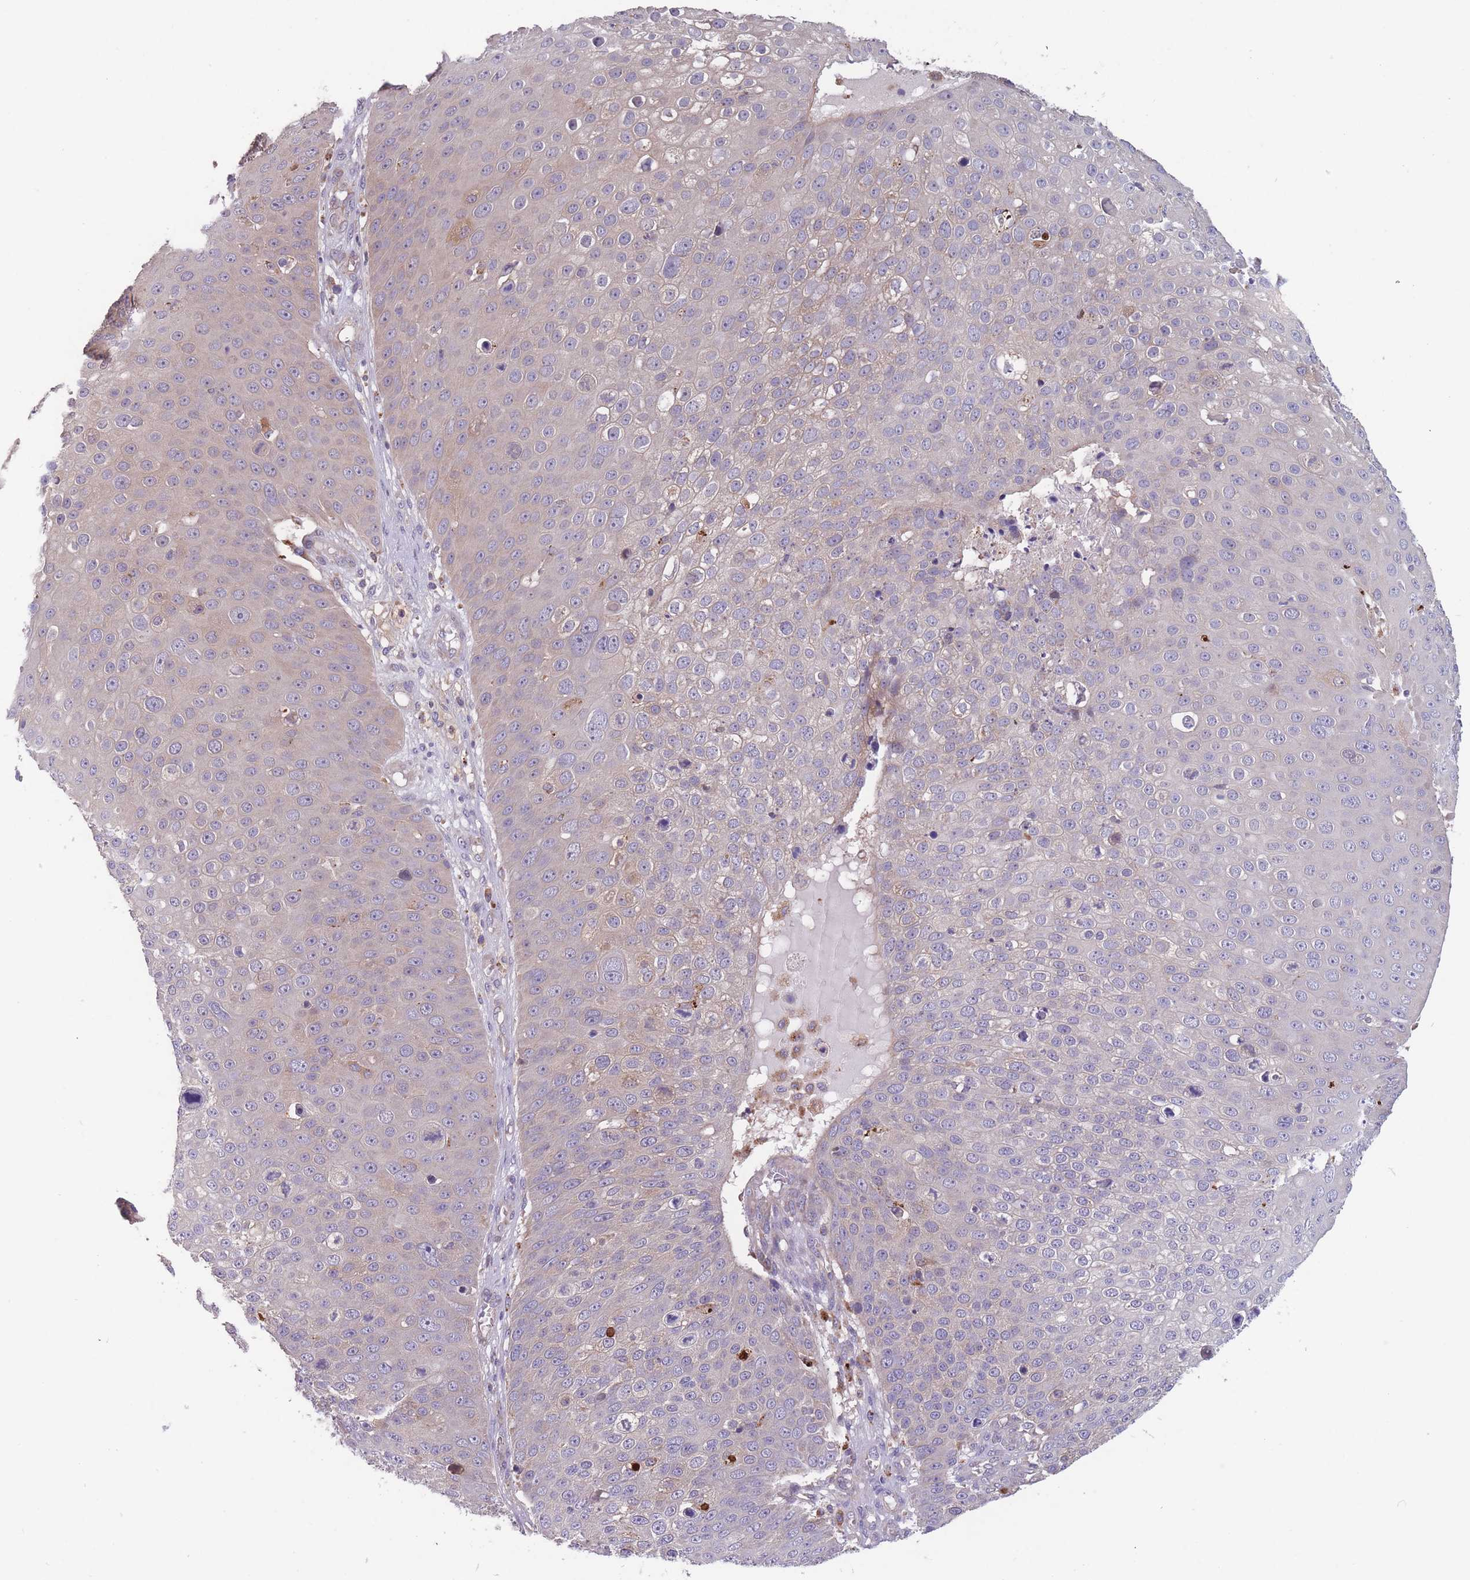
{"staining": {"intensity": "weak", "quantity": "<25%", "location": "cytoplasmic/membranous"}, "tissue": "skin cancer", "cell_type": "Tumor cells", "image_type": "cancer", "snomed": [{"axis": "morphology", "description": "Squamous cell carcinoma, NOS"}, {"axis": "topography", "description": "Skin"}], "caption": "Image shows no significant protein positivity in tumor cells of skin cancer (squamous cell carcinoma). (DAB (3,3'-diaminobenzidine) IHC visualized using brightfield microscopy, high magnification).", "gene": "ITPKC", "patient": {"sex": "male", "age": 71}}